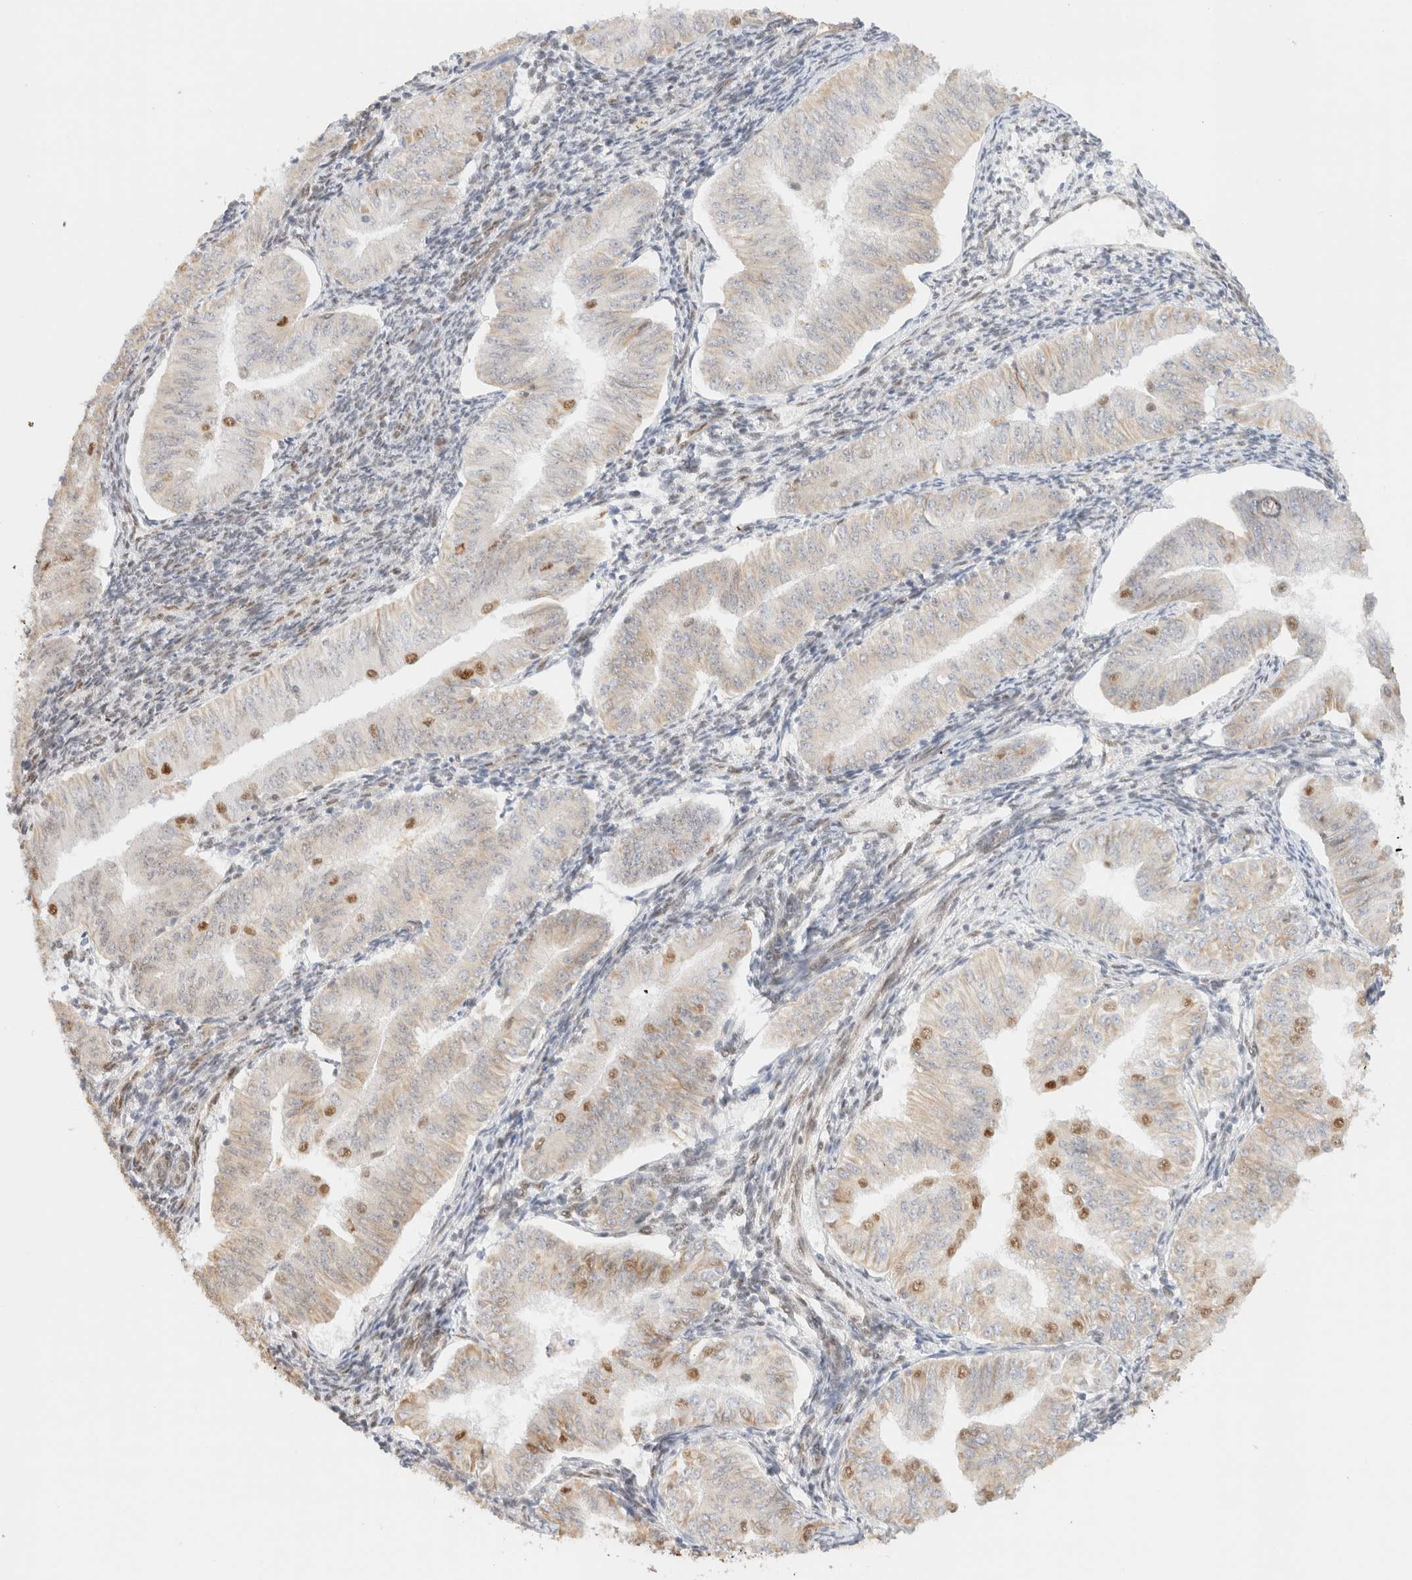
{"staining": {"intensity": "moderate", "quantity": "<25%", "location": "nuclear"}, "tissue": "endometrial cancer", "cell_type": "Tumor cells", "image_type": "cancer", "snomed": [{"axis": "morphology", "description": "Normal tissue, NOS"}, {"axis": "morphology", "description": "Adenocarcinoma, NOS"}, {"axis": "topography", "description": "Endometrium"}], "caption": "Endometrial cancer stained for a protein (brown) exhibits moderate nuclear positive expression in about <25% of tumor cells.", "gene": "ARID5A", "patient": {"sex": "female", "age": 53}}